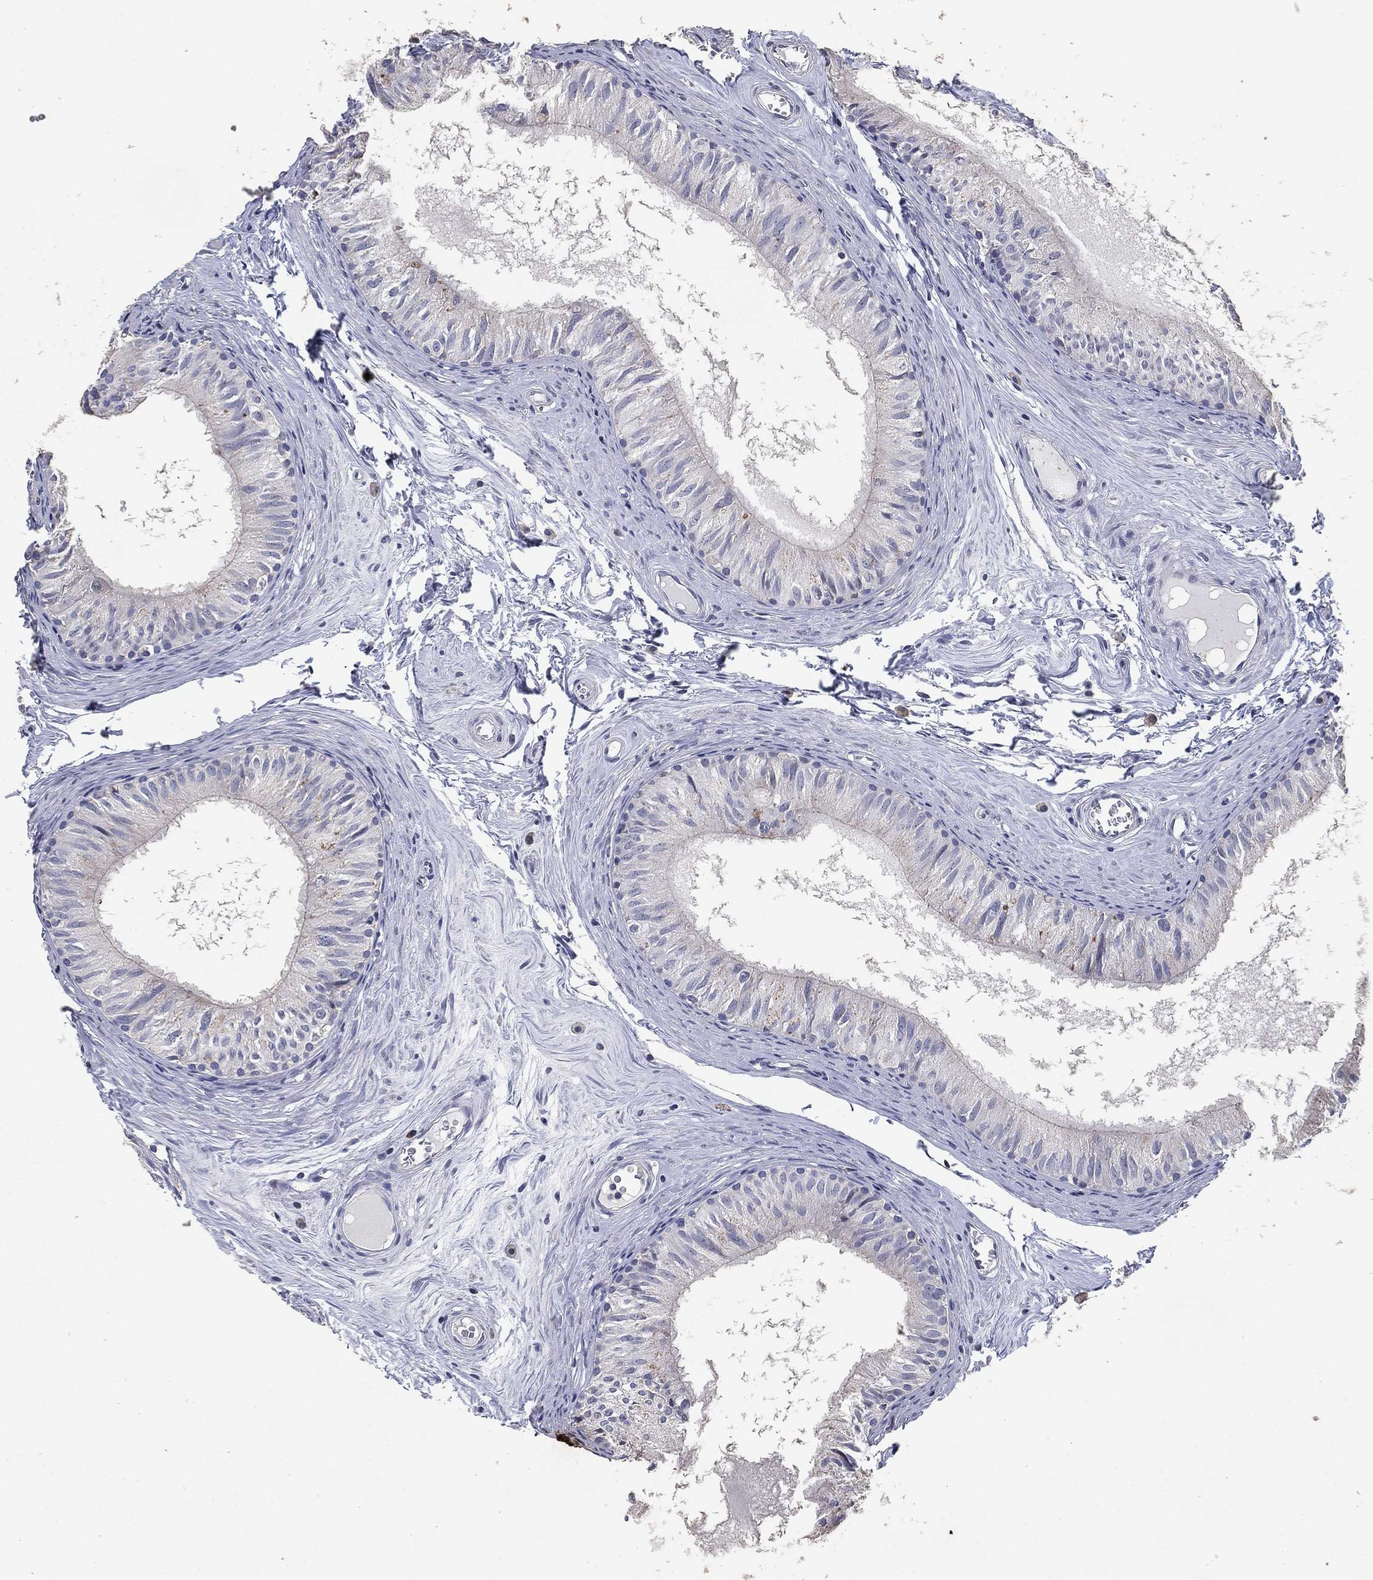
{"staining": {"intensity": "negative", "quantity": "none", "location": "none"}, "tissue": "epididymis", "cell_type": "Glandular cells", "image_type": "normal", "snomed": [{"axis": "morphology", "description": "Normal tissue, NOS"}, {"axis": "topography", "description": "Epididymis"}], "caption": "Immunohistochemistry (IHC) histopathology image of unremarkable human epididymis stained for a protein (brown), which reveals no expression in glandular cells.", "gene": "ADPRHL1", "patient": {"sex": "male", "age": 52}}